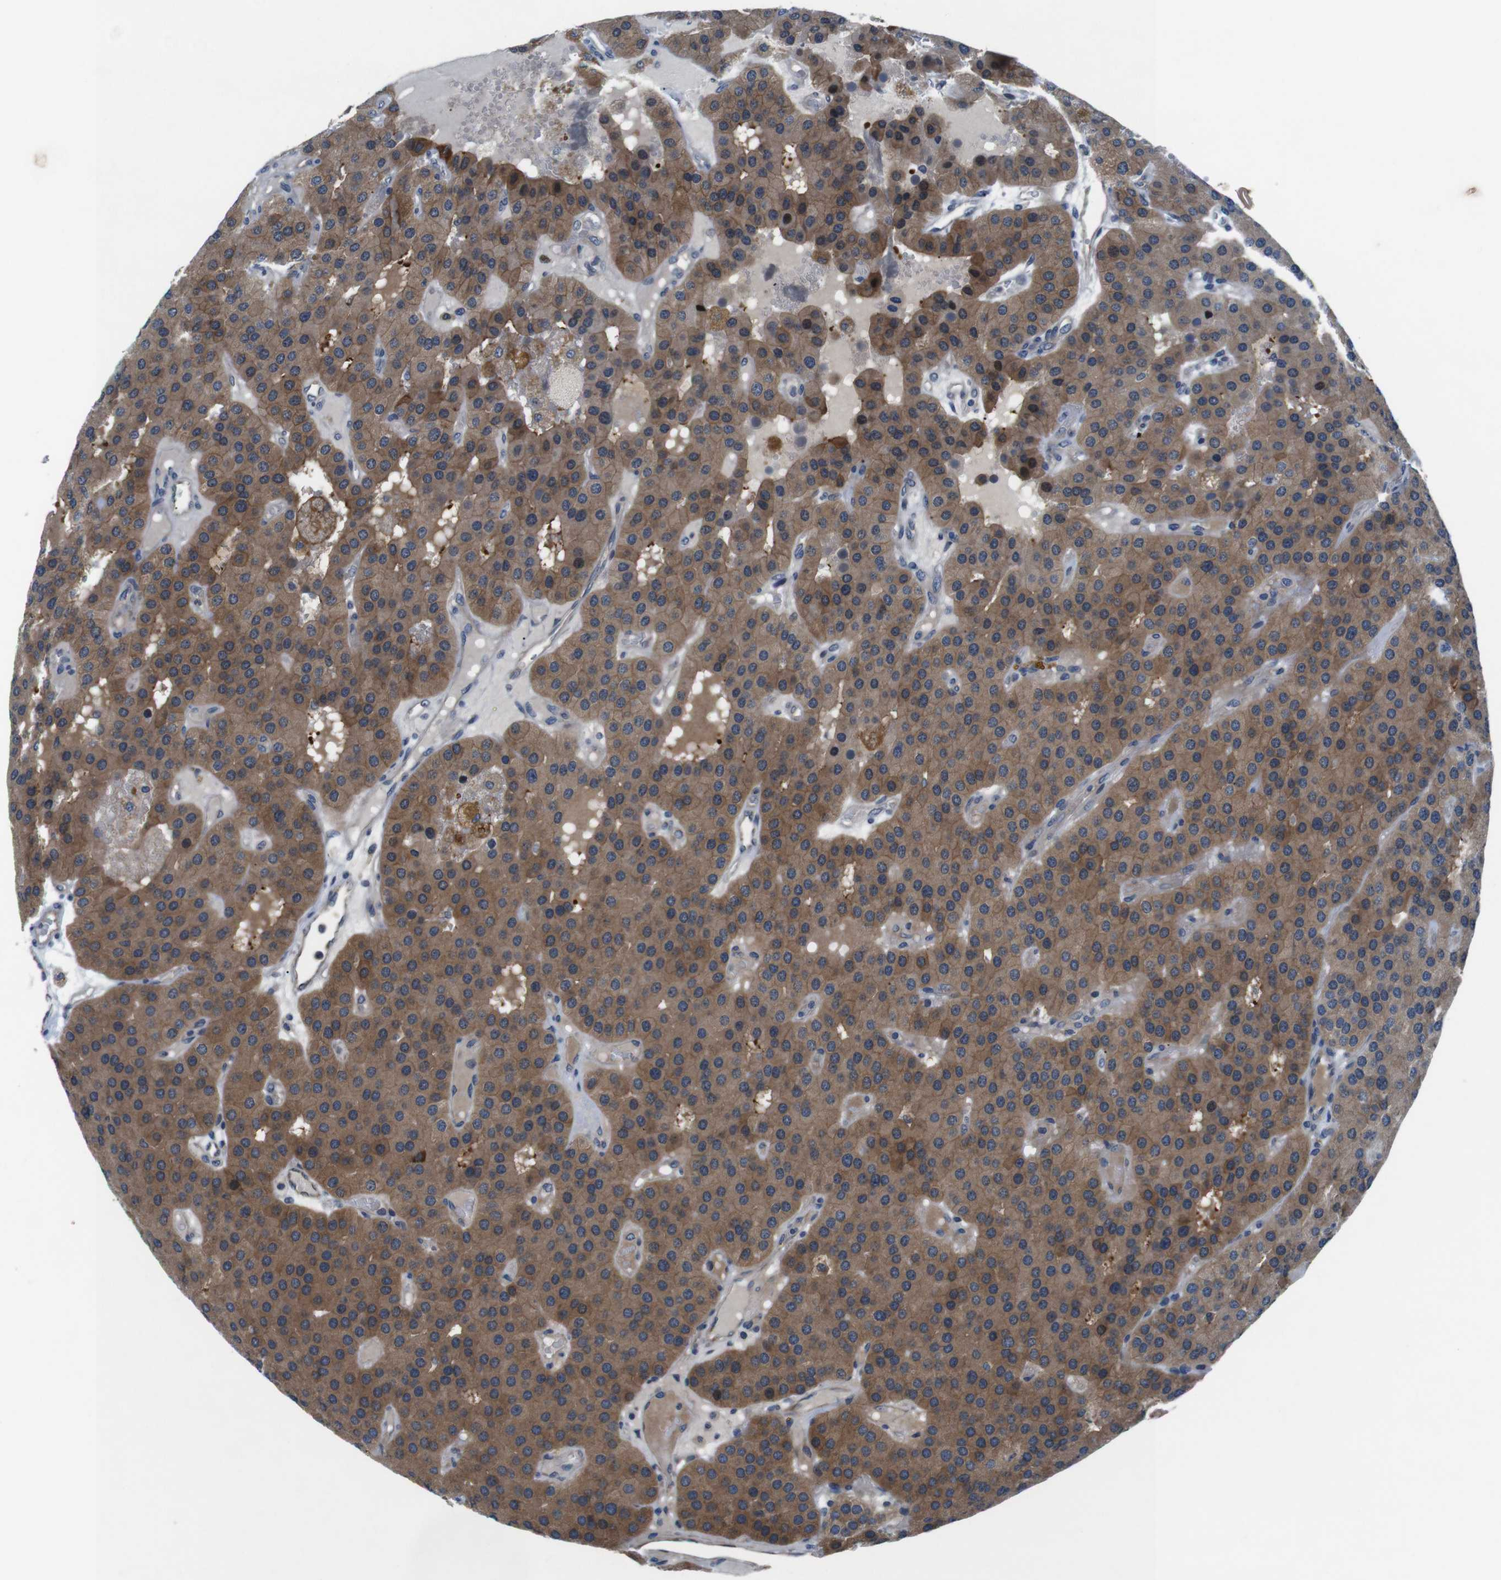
{"staining": {"intensity": "moderate", "quantity": ">75%", "location": "cytoplasmic/membranous"}, "tissue": "parathyroid gland", "cell_type": "Glandular cells", "image_type": "normal", "snomed": [{"axis": "morphology", "description": "Normal tissue, NOS"}, {"axis": "morphology", "description": "Adenoma, NOS"}, {"axis": "topography", "description": "Parathyroid gland"}], "caption": "Immunohistochemical staining of normal human parathyroid gland displays medium levels of moderate cytoplasmic/membranous expression in about >75% of glandular cells. The staining was performed using DAB to visualize the protein expression in brown, while the nuclei were stained in blue with hematoxylin (Magnification: 20x).", "gene": "JAK1", "patient": {"sex": "female", "age": 86}}